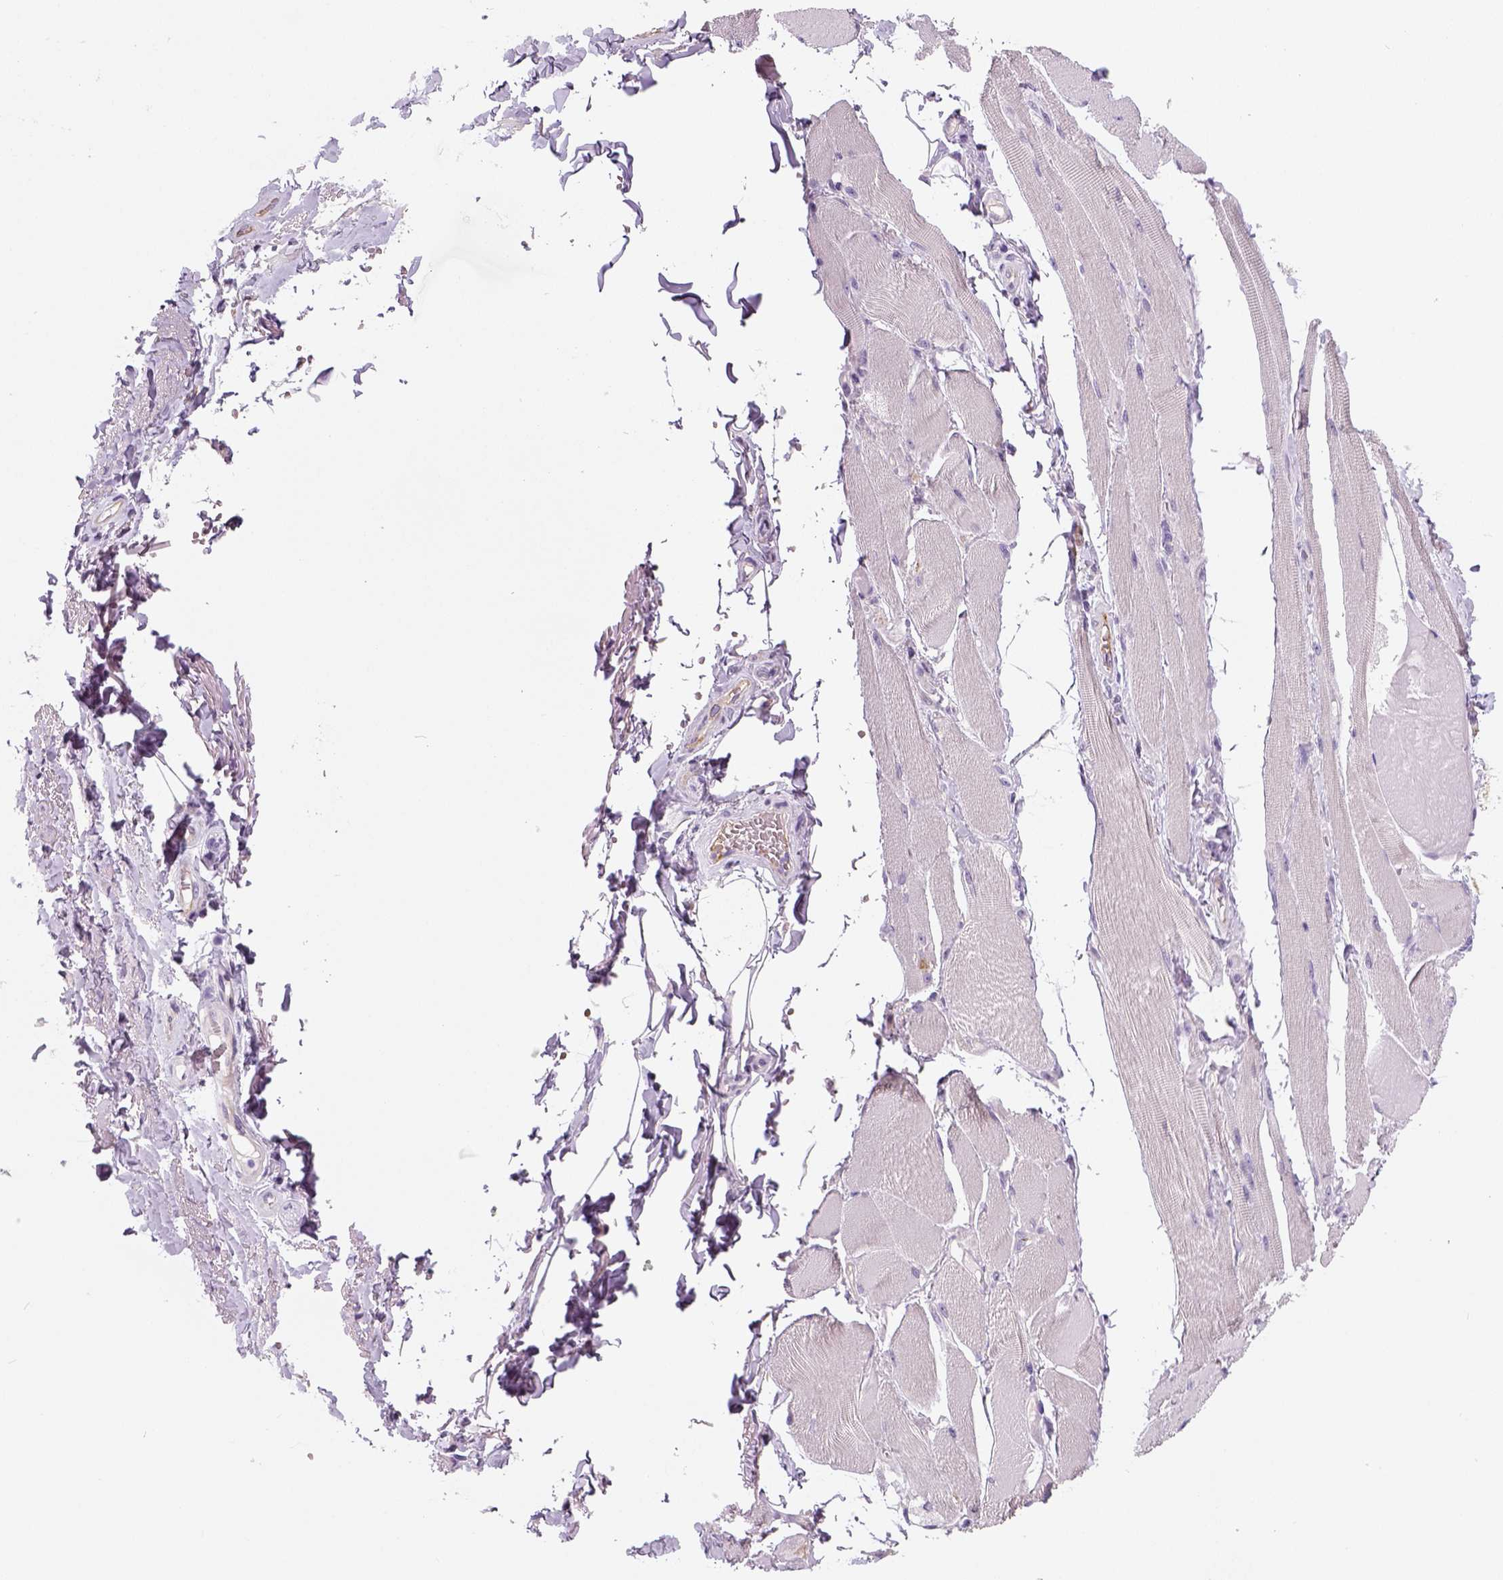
{"staining": {"intensity": "negative", "quantity": "none", "location": "none"}, "tissue": "skeletal muscle", "cell_type": "Myocytes", "image_type": "normal", "snomed": [{"axis": "morphology", "description": "Normal tissue, NOS"}, {"axis": "topography", "description": "Skeletal muscle"}, {"axis": "topography", "description": "Anal"}, {"axis": "topography", "description": "Peripheral nerve tissue"}], "caption": "IHC image of normal skeletal muscle: skeletal muscle stained with DAB demonstrates no significant protein expression in myocytes. (DAB (3,3'-diaminobenzidine) immunohistochemistry, high magnification).", "gene": "ENSG00000250349", "patient": {"sex": "male", "age": 53}}